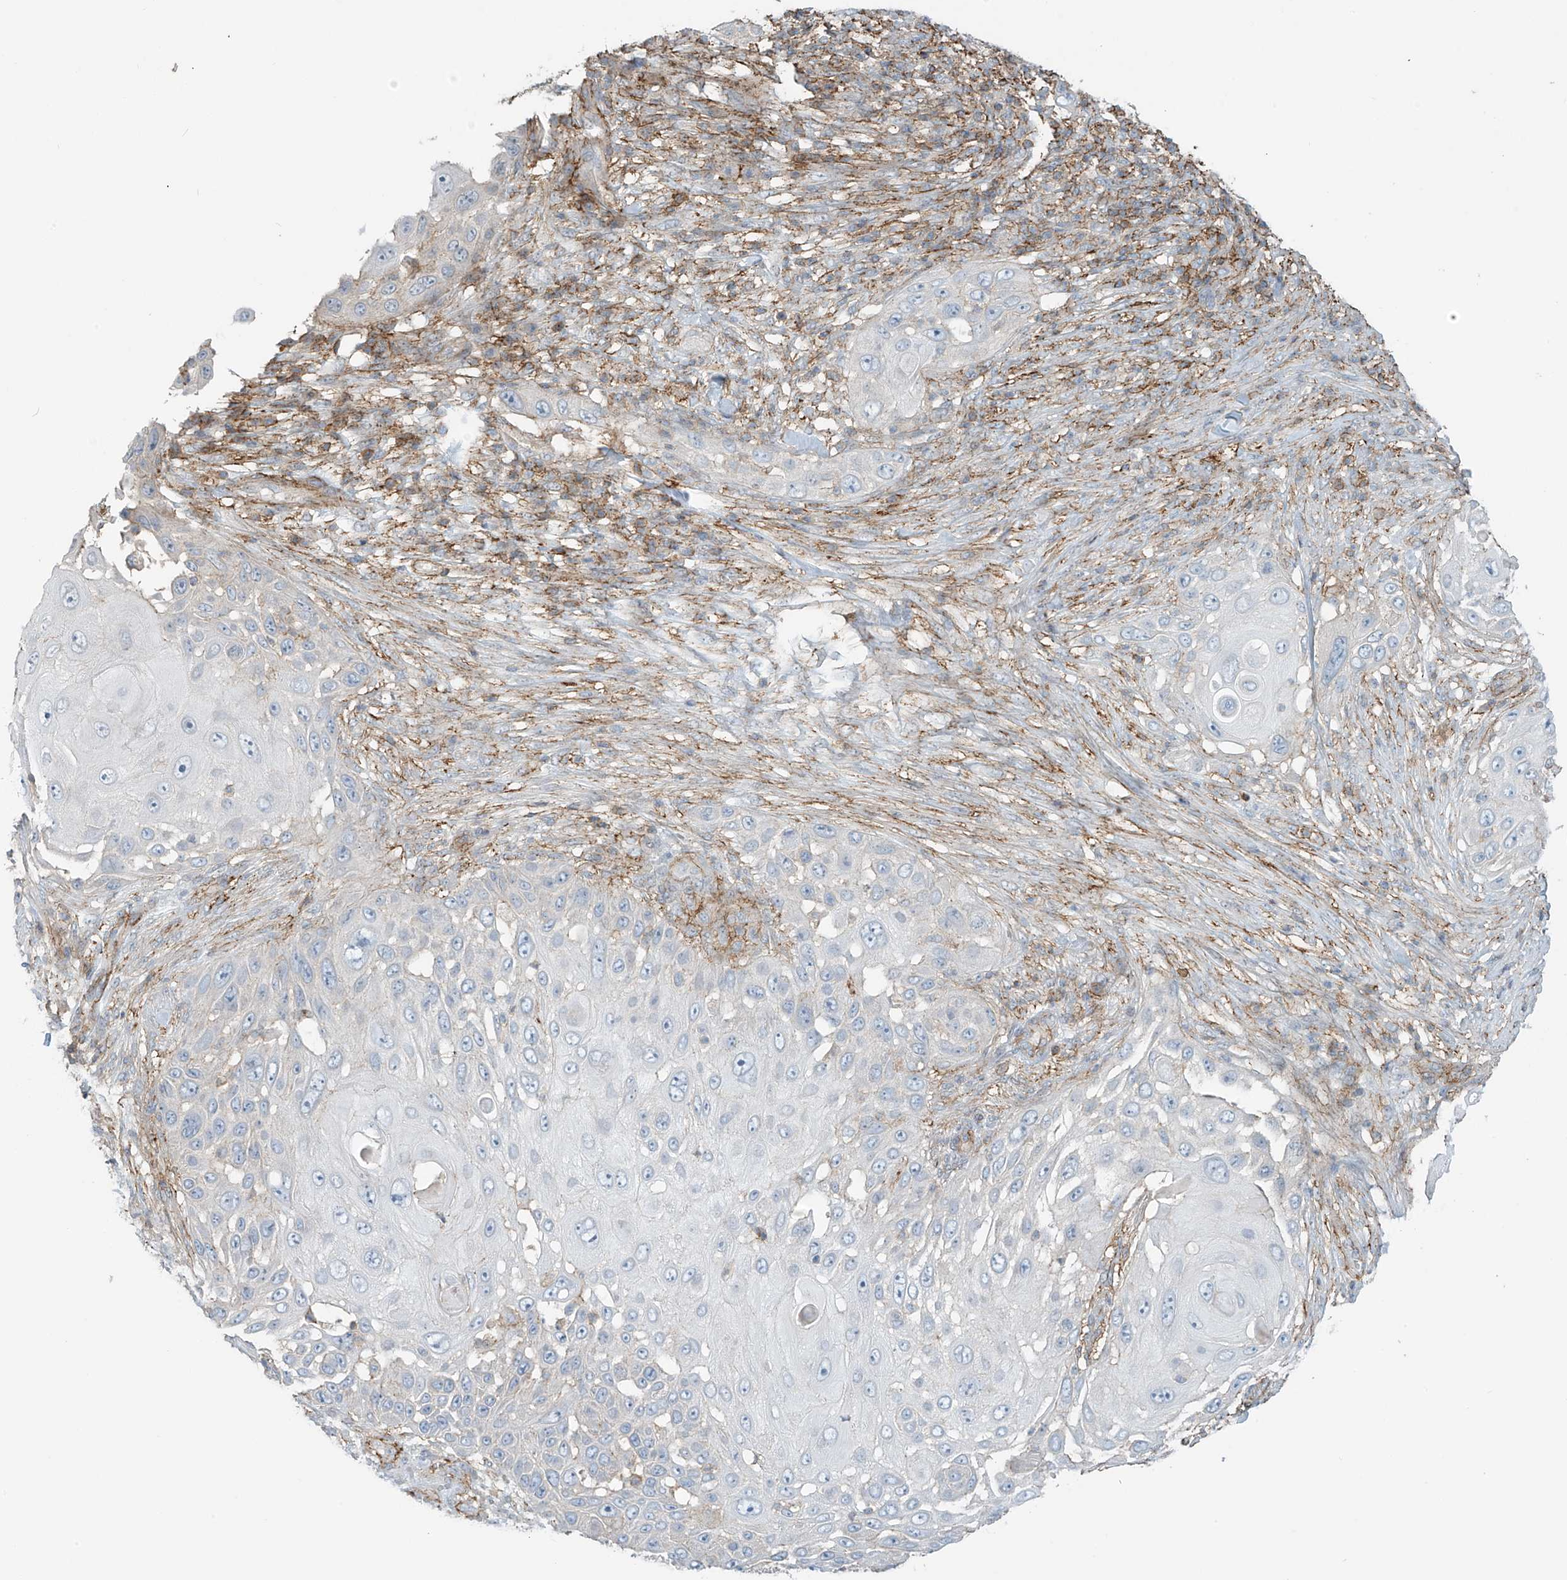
{"staining": {"intensity": "negative", "quantity": "none", "location": "none"}, "tissue": "skin cancer", "cell_type": "Tumor cells", "image_type": "cancer", "snomed": [{"axis": "morphology", "description": "Squamous cell carcinoma, NOS"}, {"axis": "topography", "description": "Skin"}], "caption": "Squamous cell carcinoma (skin) was stained to show a protein in brown. There is no significant staining in tumor cells.", "gene": "SLC9A2", "patient": {"sex": "female", "age": 44}}